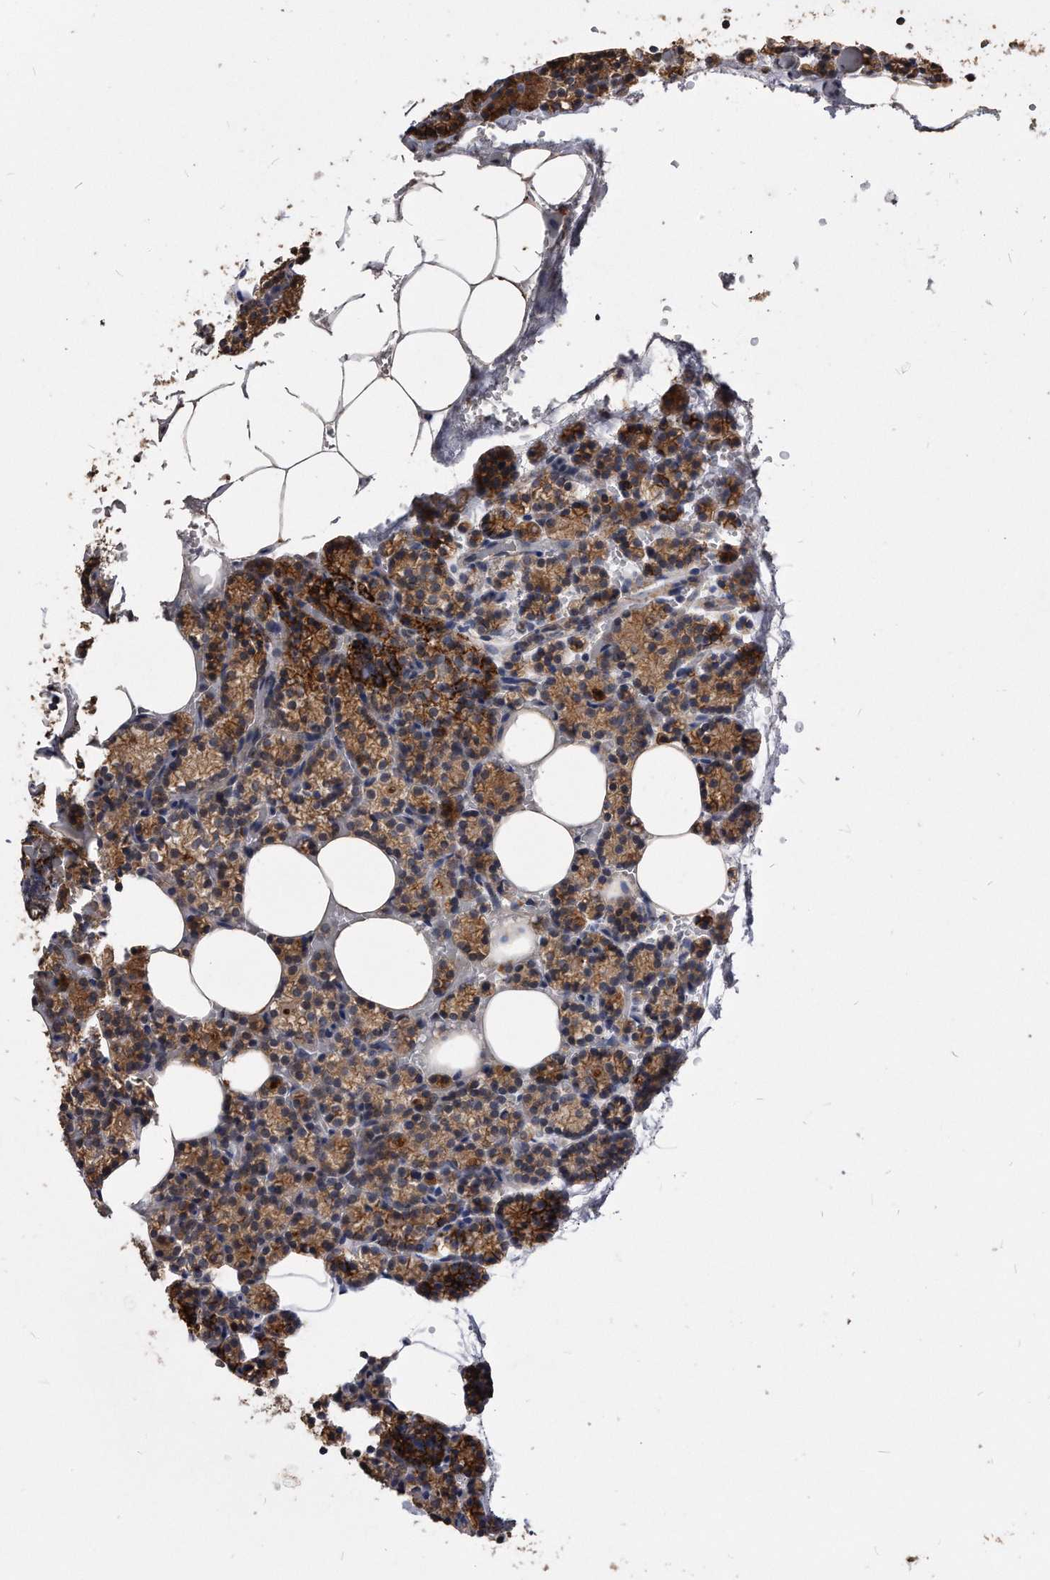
{"staining": {"intensity": "moderate", "quantity": "25%-75%", "location": "cytoplasmic/membranous"}, "tissue": "parathyroid gland", "cell_type": "Glandular cells", "image_type": "normal", "snomed": [{"axis": "morphology", "description": "Normal tissue, NOS"}, {"axis": "topography", "description": "Parathyroid gland"}], "caption": "Protein staining by IHC shows moderate cytoplasmic/membranous staining in about 25%-75% of glandular cells in benign parathyroid gland.", "gene": "IL20RA", "patient": {"sex": "female", "age": 78}}